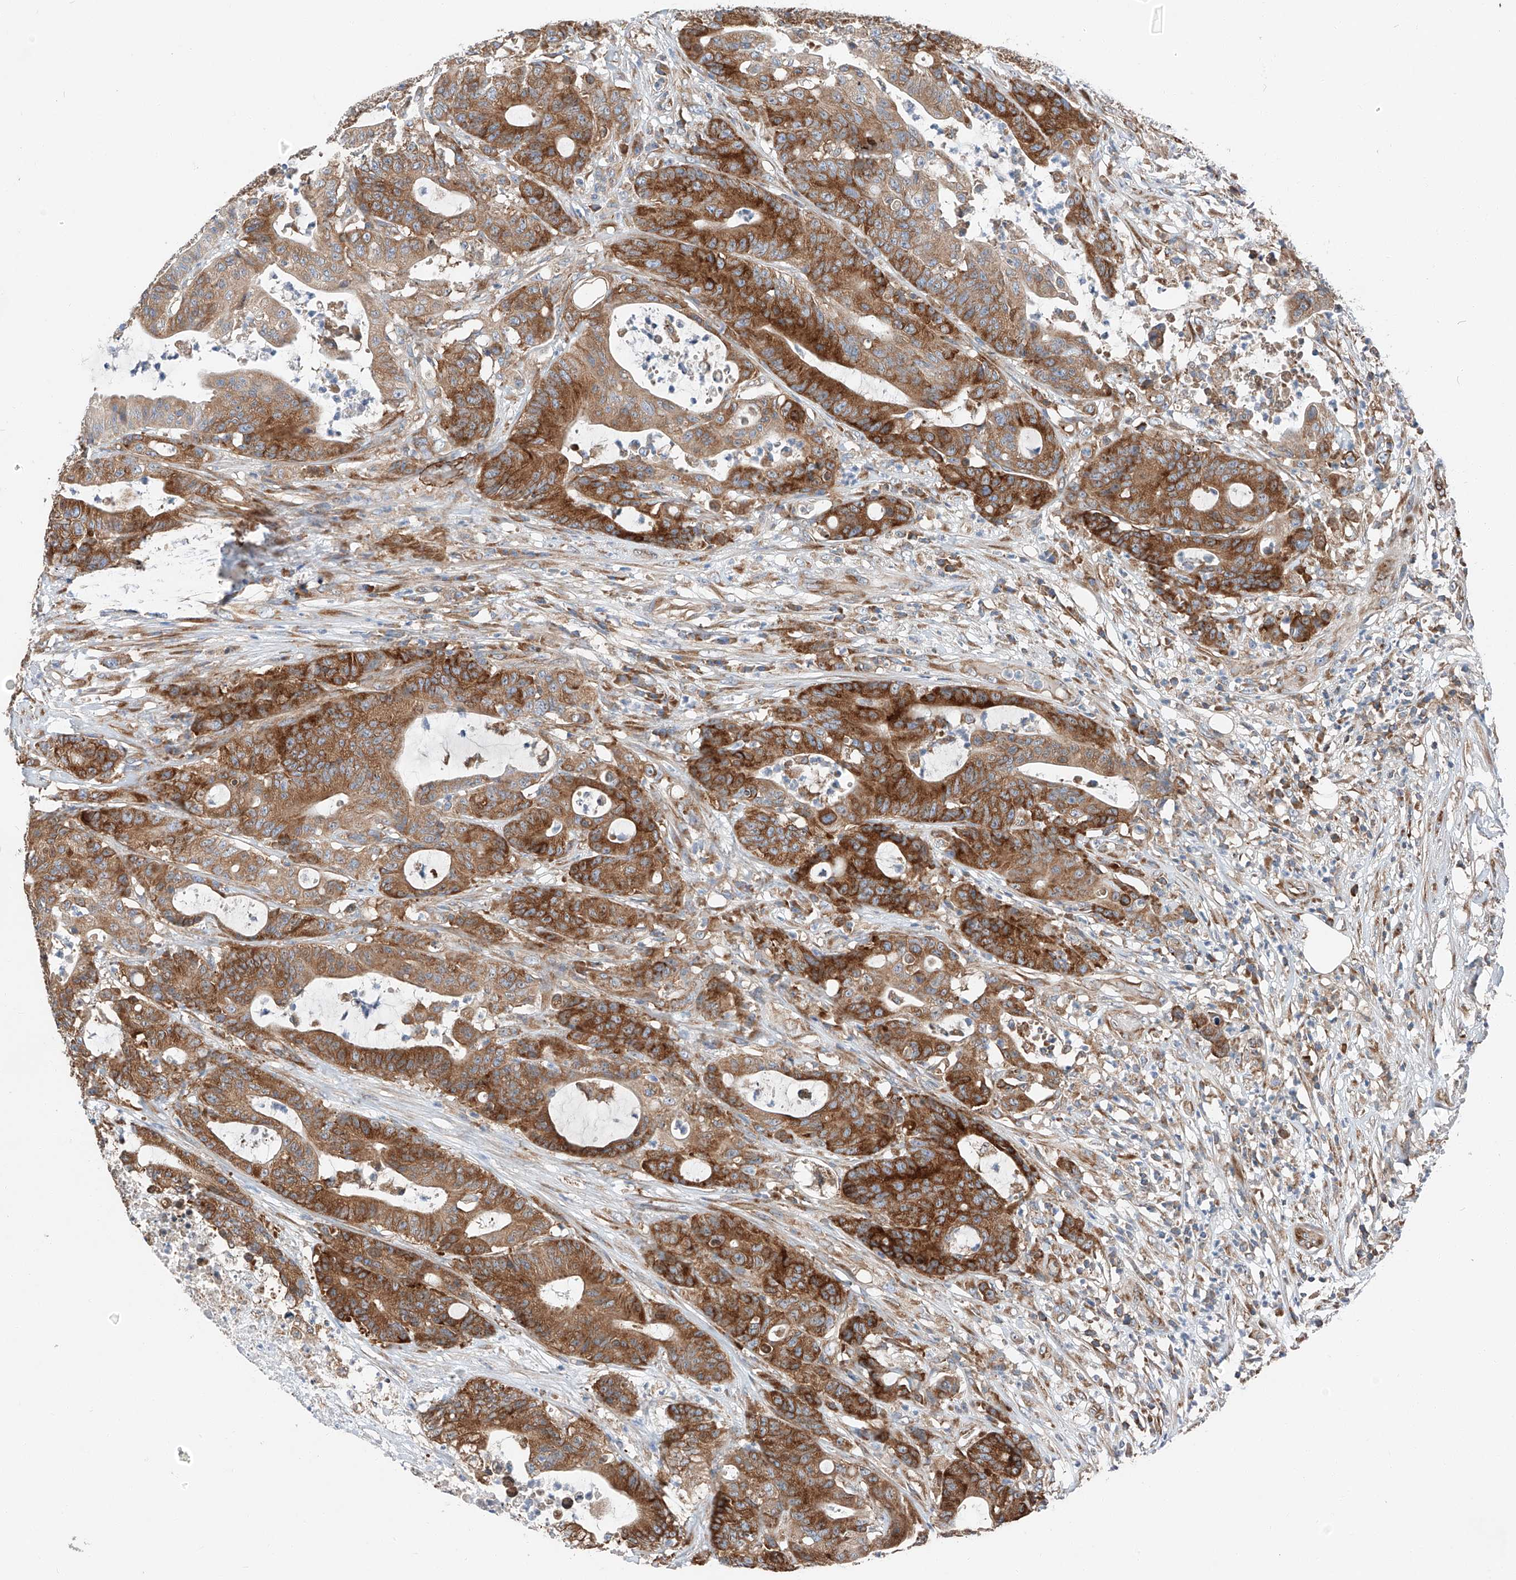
{"staining": {"intensity": "strong", "quantity": ">75%", "location": "cytoplasmic/membranous"}, "tissue": "colorectal cancer", "cell_type": "Tumor cells", "image_type": "cancer", "snomed": [{"axis": "morphology", "description": "Adenocarcinoma, NOS"}, {"axis": "topography", "description": "Colon"}], "caption": "Strong cytoplasmic/membranous positivity for a protein is identified in about >75% of tumor cells of colorectal cancer (adenocarcinoma) using immunohistochemistry (IHC).", "gene": "ZC3H15", "patient": {"sex": "female", "age": 84}}